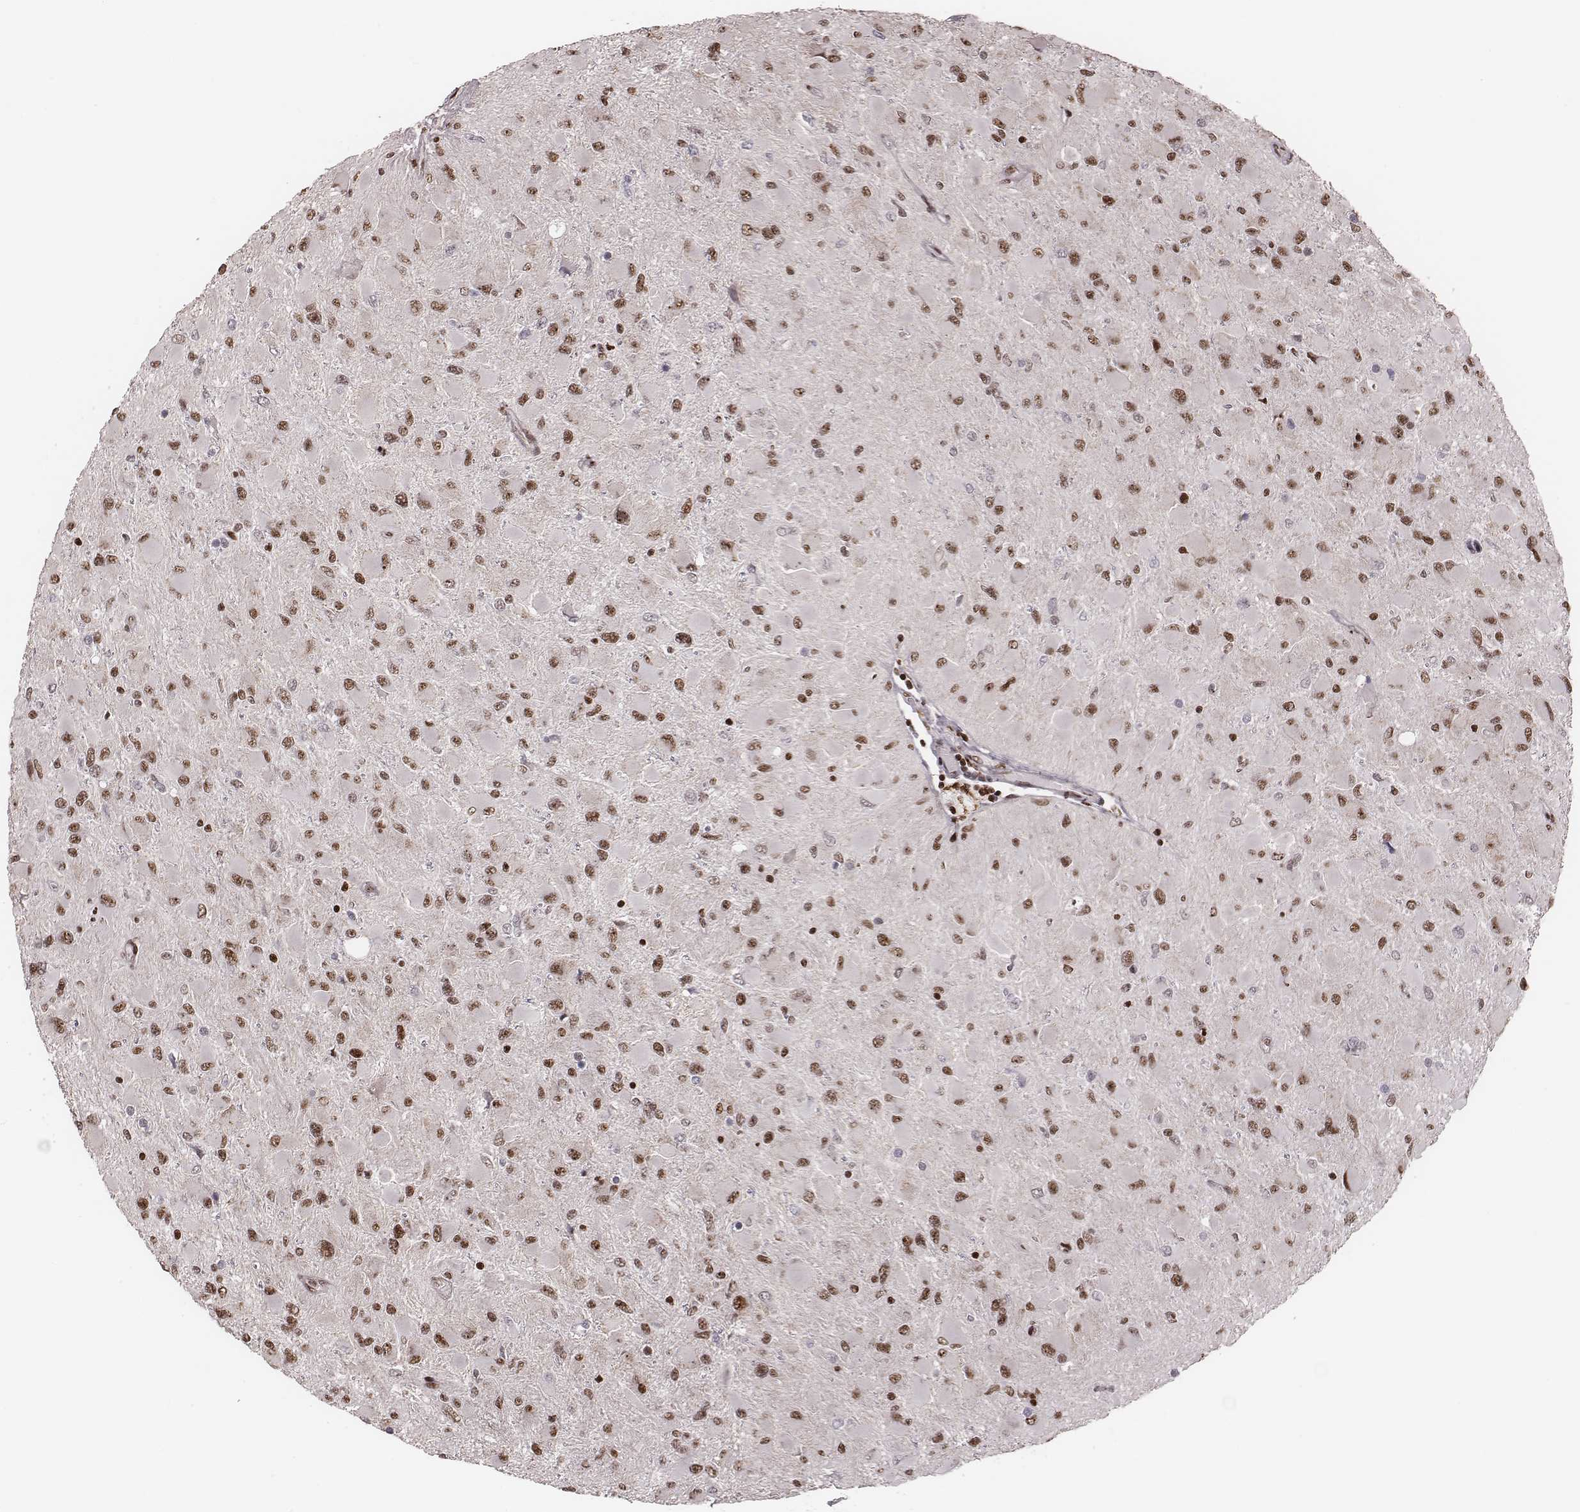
{"staining": {"intensity": "moderate", "quantity": "25%-75%", "location": "nuclear"}, "tissue": "glioma", "cell_type": "Tumor cells", "image_type": "cancer", "snomed": [{"axis": "morphology", "description": "Glioma, malignant, High grade"}, {"axis": "topography", "description": "Cerebral cortex"}], "caption": "Malignant glioma (high-grade) stained for a protein exhibits moderate nuclear positivity in tumor cells.", "gene": "VRK3", "patient": {"sex": "female", "age": 36}}